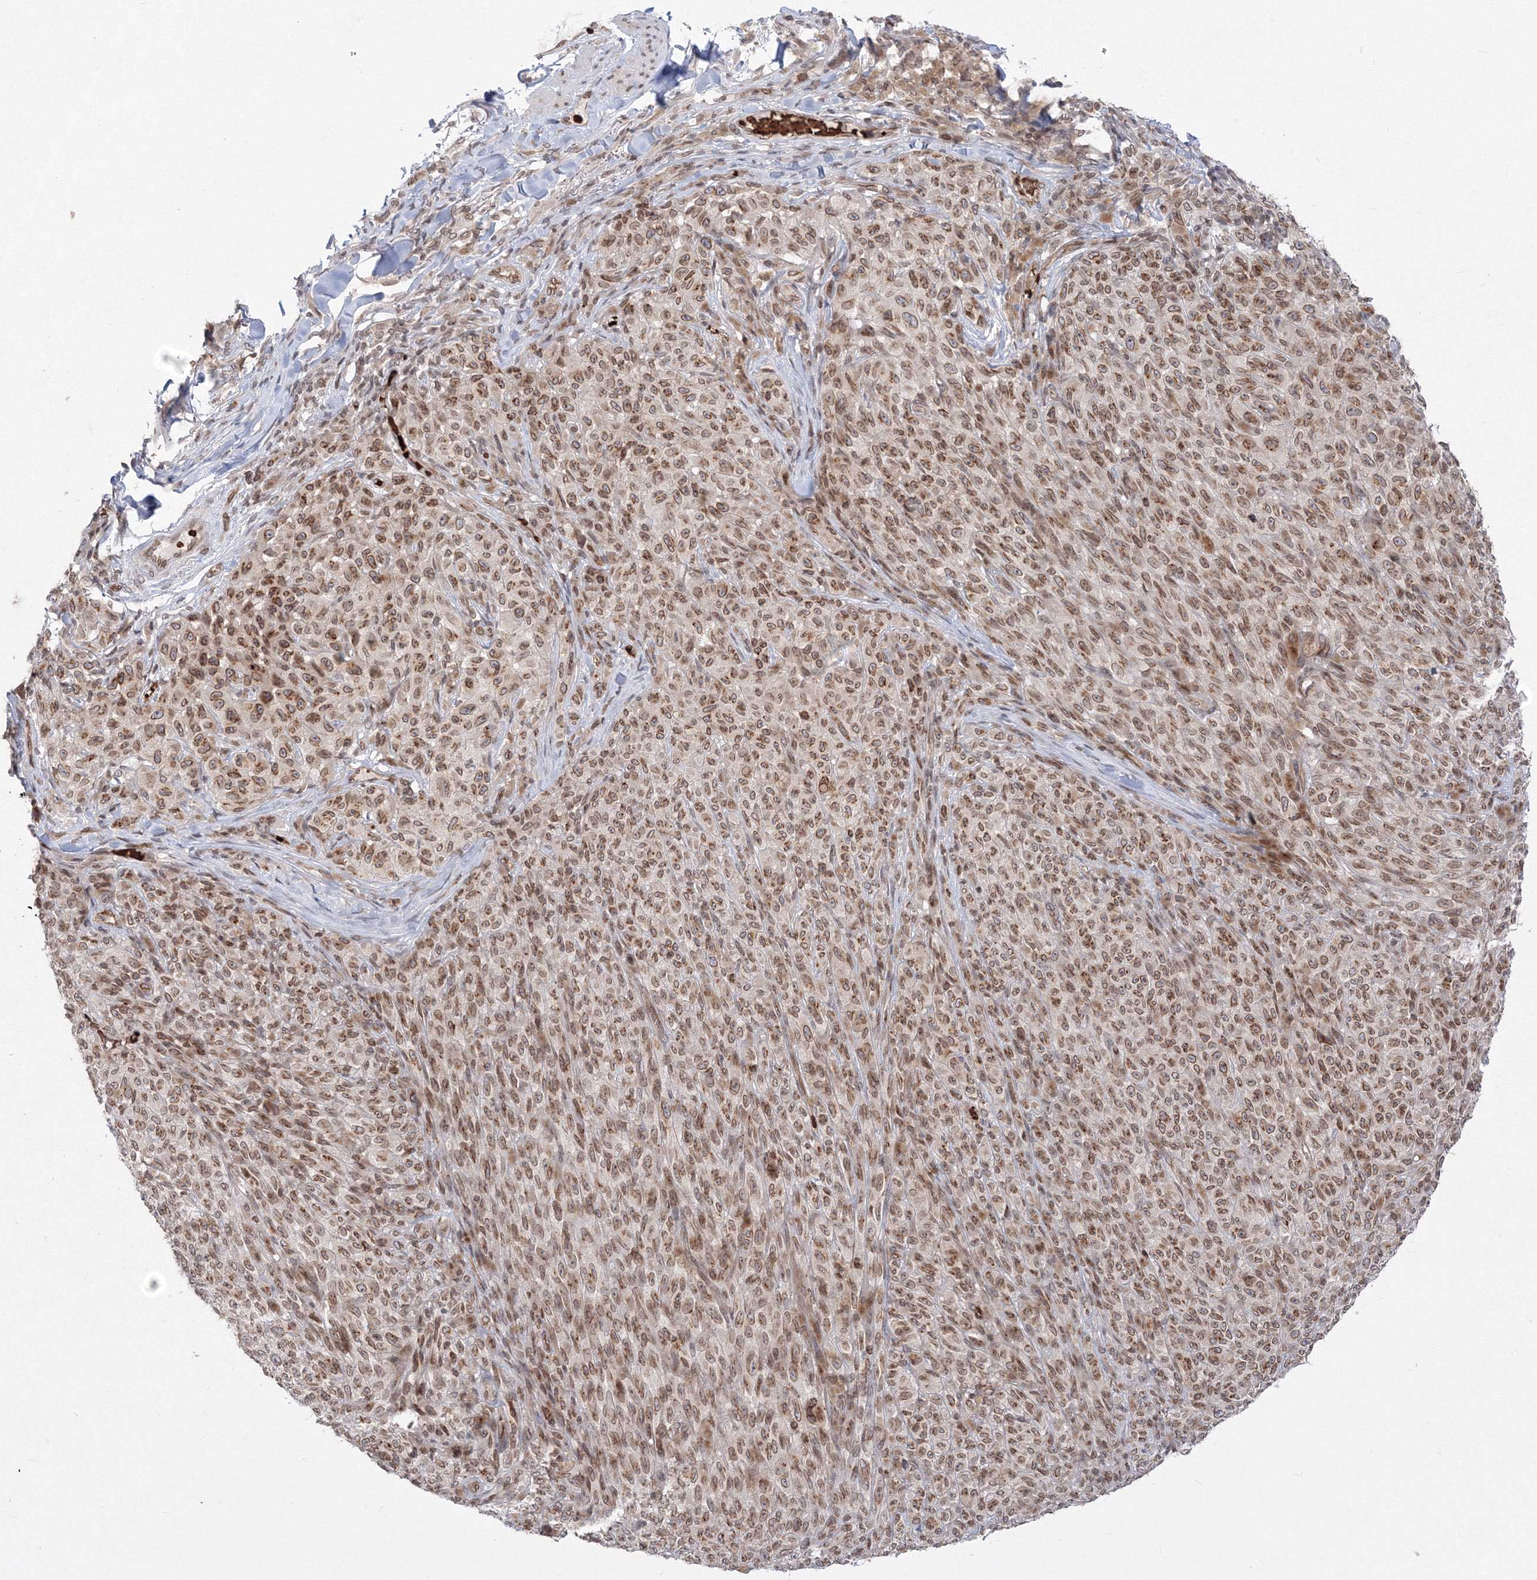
{"staining": {"intensity": "moderate", "quantity": ">75%", "location": "cytoplasmic/membranous,nuclear"}, "tissue": "melanoma", "cell_type": "Tumor cells", "image_type": "cancer", "snomed": [{"axis": "morphology", "description": "Malignant melanoma, NOS"}, {"axis": "topography", "description": "Skin"}], "caption": "Immunohistochemical staining of melanoma reveals moderate cytoplasmic/membranous and nuclear protein staining in about >75% of tumor cells.", "gene": "DNAJB2", "patient": {"sex": "female", "age": 82}}